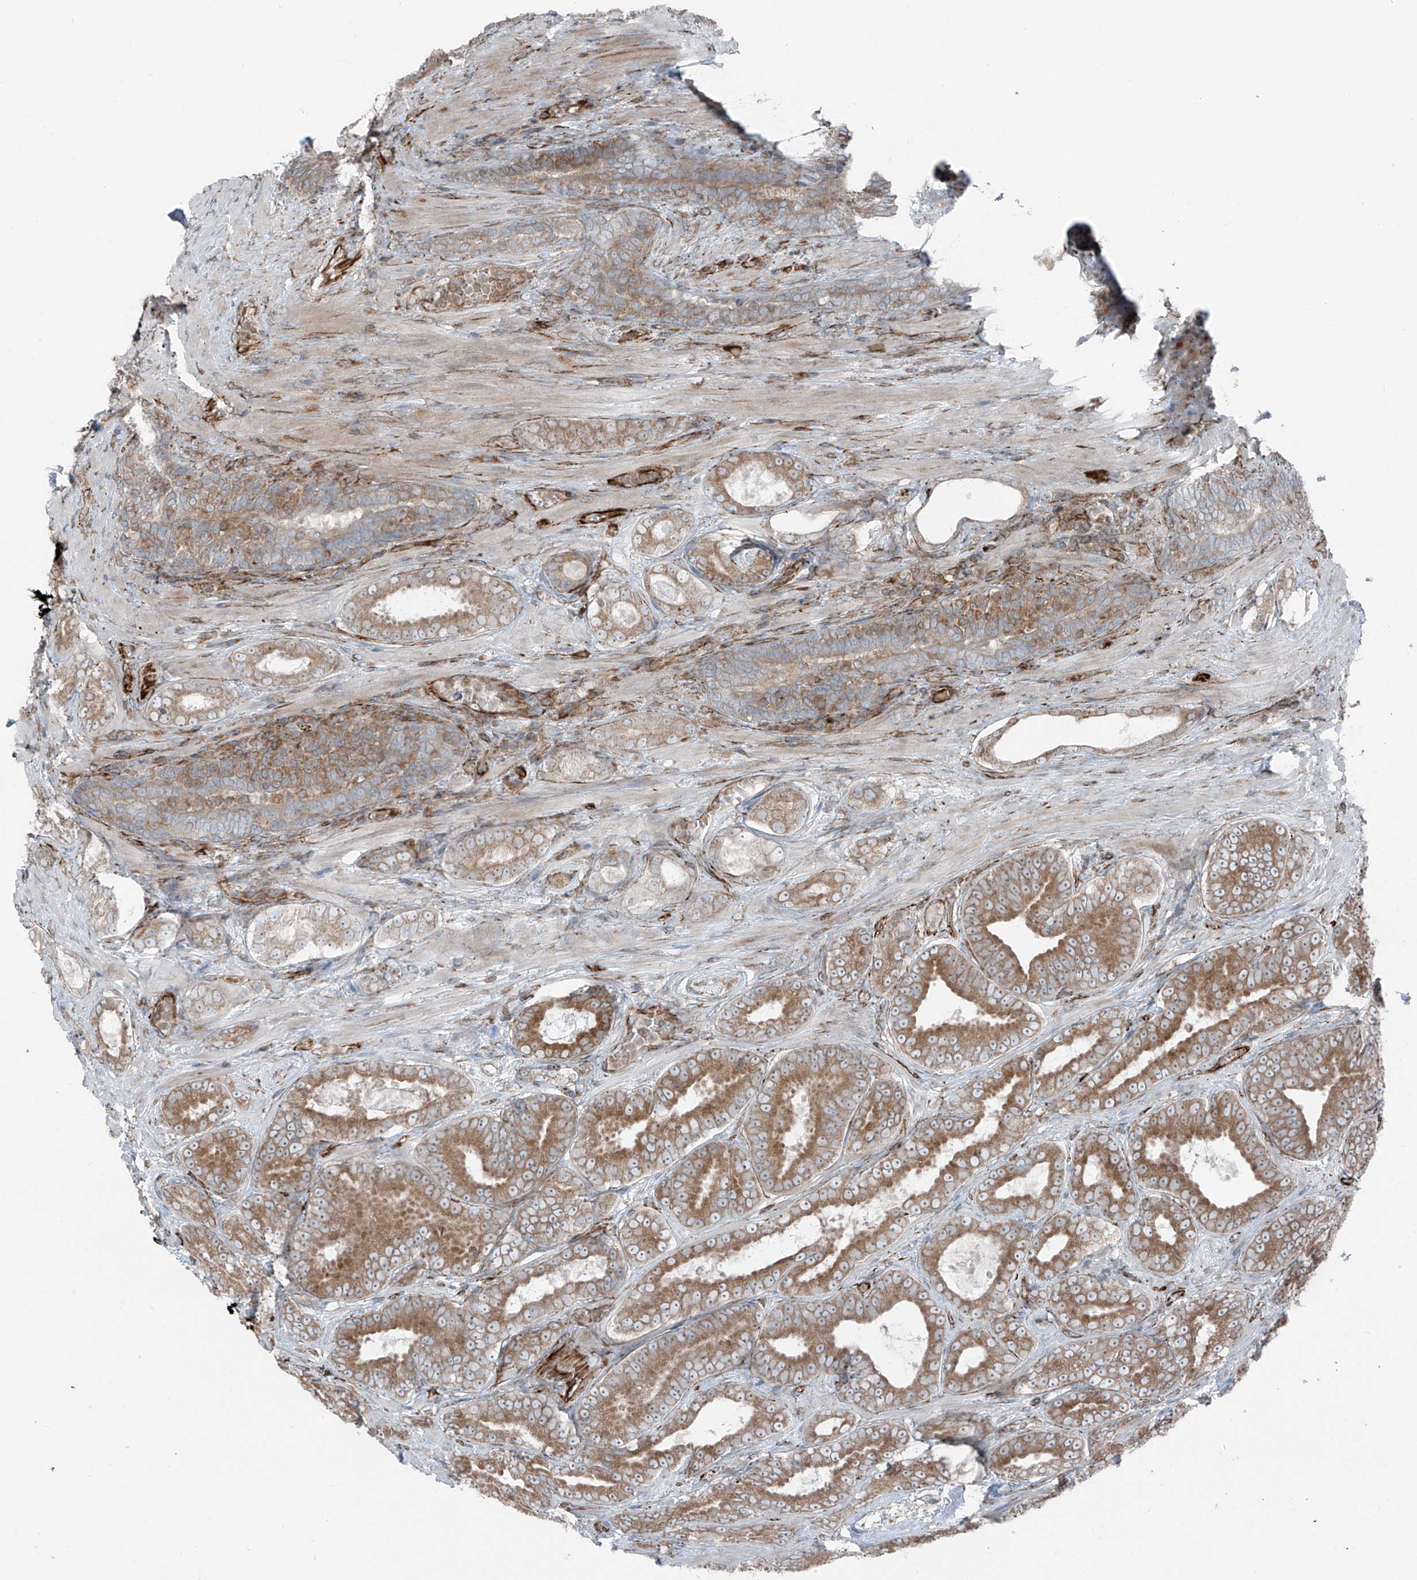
{"staining": {"intensity": "moderate", "quantity": ">75%", "location": "cytoplasmic/membranous"}, "tissue": "prostate cancer", "cell_type": "Tumor cells", "image_type": "cancer", "snomed": [{"axis": "morphology", "description": "Adenocarcinoma, High grade"}, {"axis": "topography", "description": "Prostate"}], "caption": "DAB (3,3'-diaminobenzidine) immunohistochemical staining of human prostate cancer reveals moderate cytoplasmic/membranous protein staining in approximately >75% of tumor cells. The staining was performed using DAB (3,3'-diaminobenzidine) to visualize the protein expression in brown, while the nuclei were stained in blue with hematoxylin (Magnification: 20x).", "gene": "ERLEC1", "patient": {"sex": "male", "age": 66}}